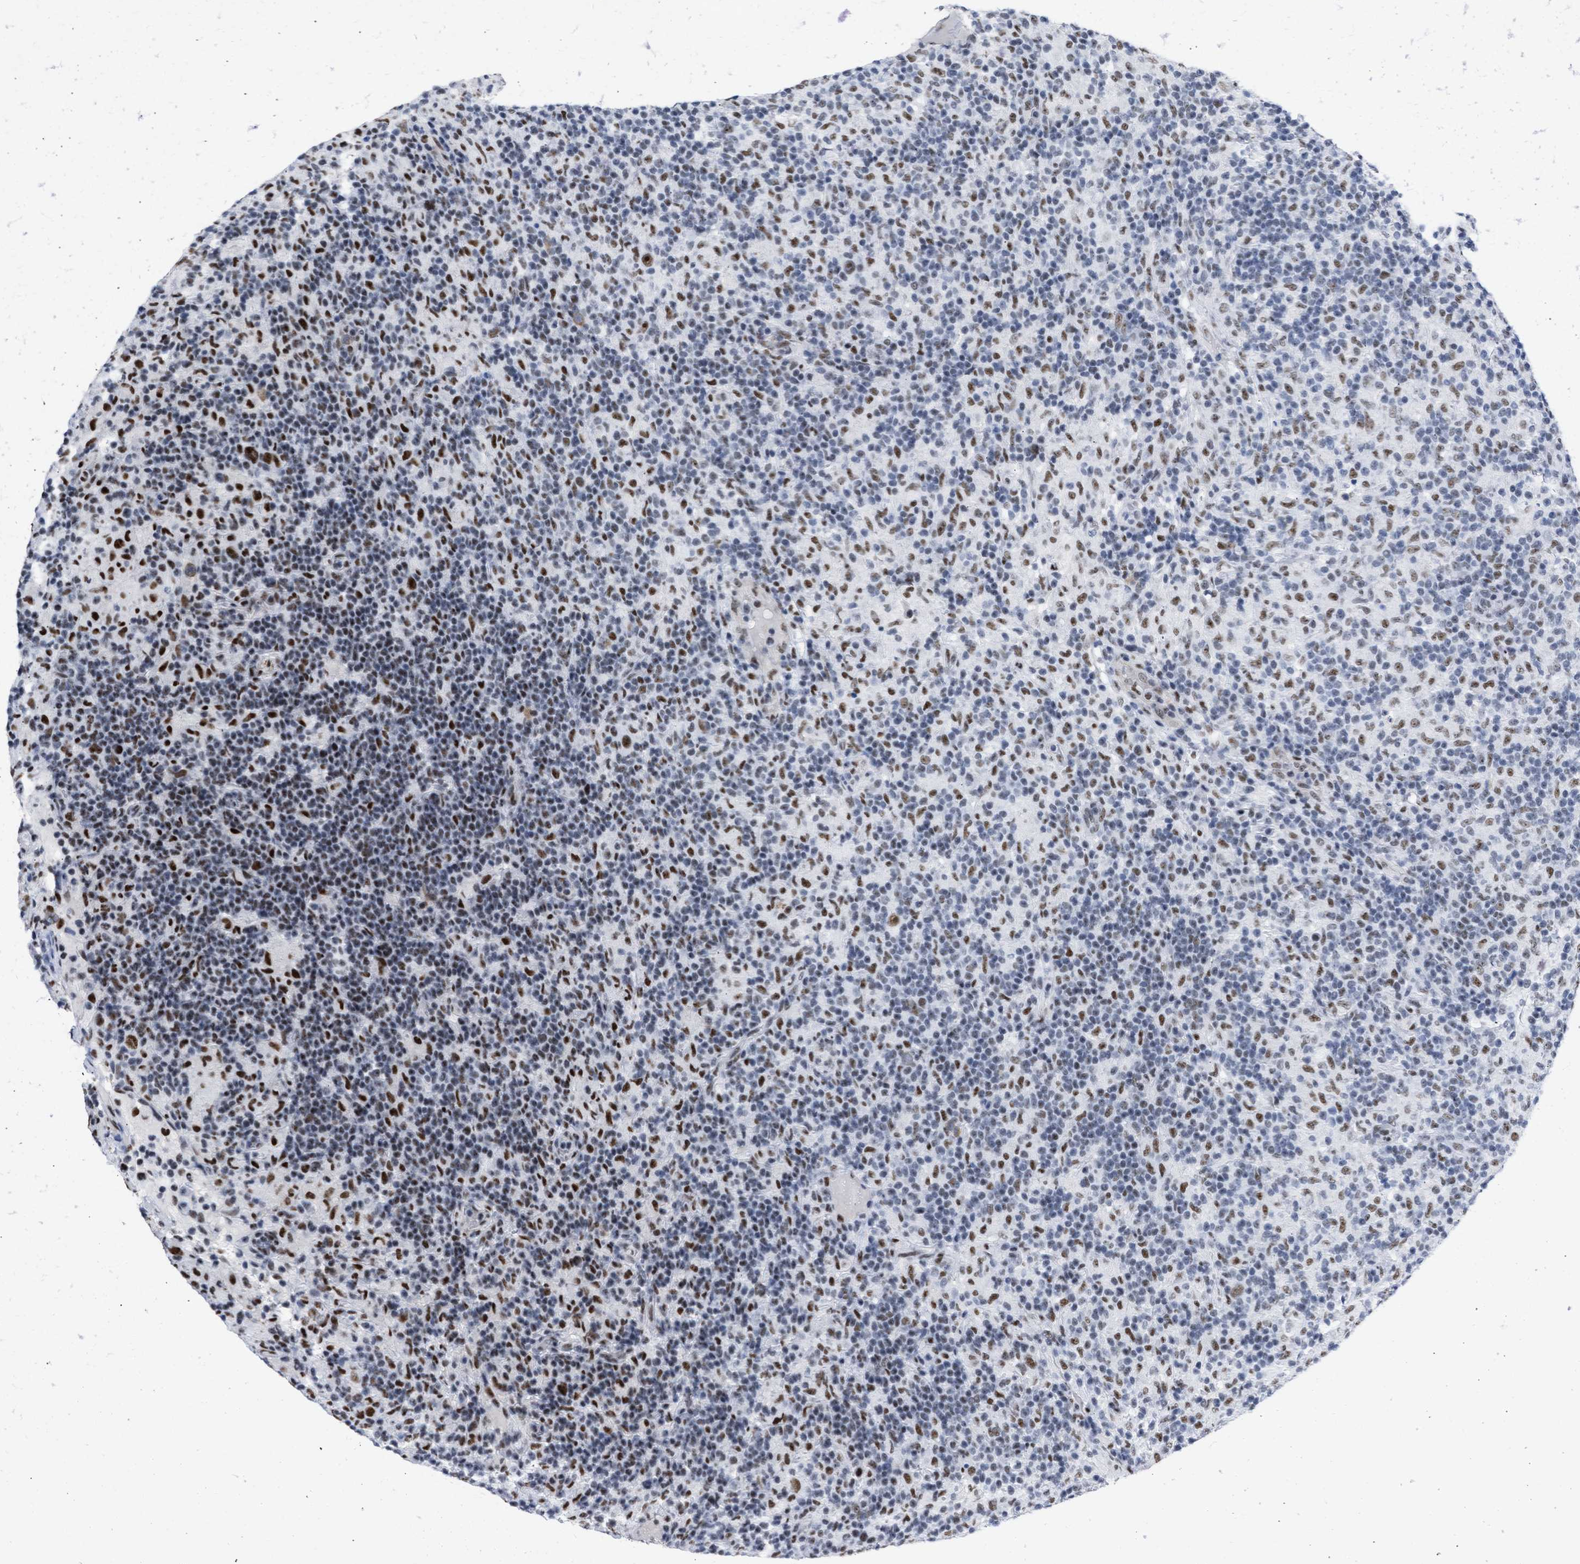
{"staining": {"intensity": "strong", "quantity": ">75%", "location": "nuclear"}, "tissue": "lymphoma", "cell_type": "Tumor cells", "image_type": "cancer", "snomed": [{"axis": "morphology", "description": "Hodgkin's disease, NOS"}, {"axis": "topography", "description": "Lymph node"}], "caption": "A brown stain labels strong nuclear expression of a protein in human Hodgkin's disease tumor cells. (brown staining indicates protein expression, while blue staining denotes nuclei).", "gene": "DDX41", "patient": {"sex": "male", "age": 70}}